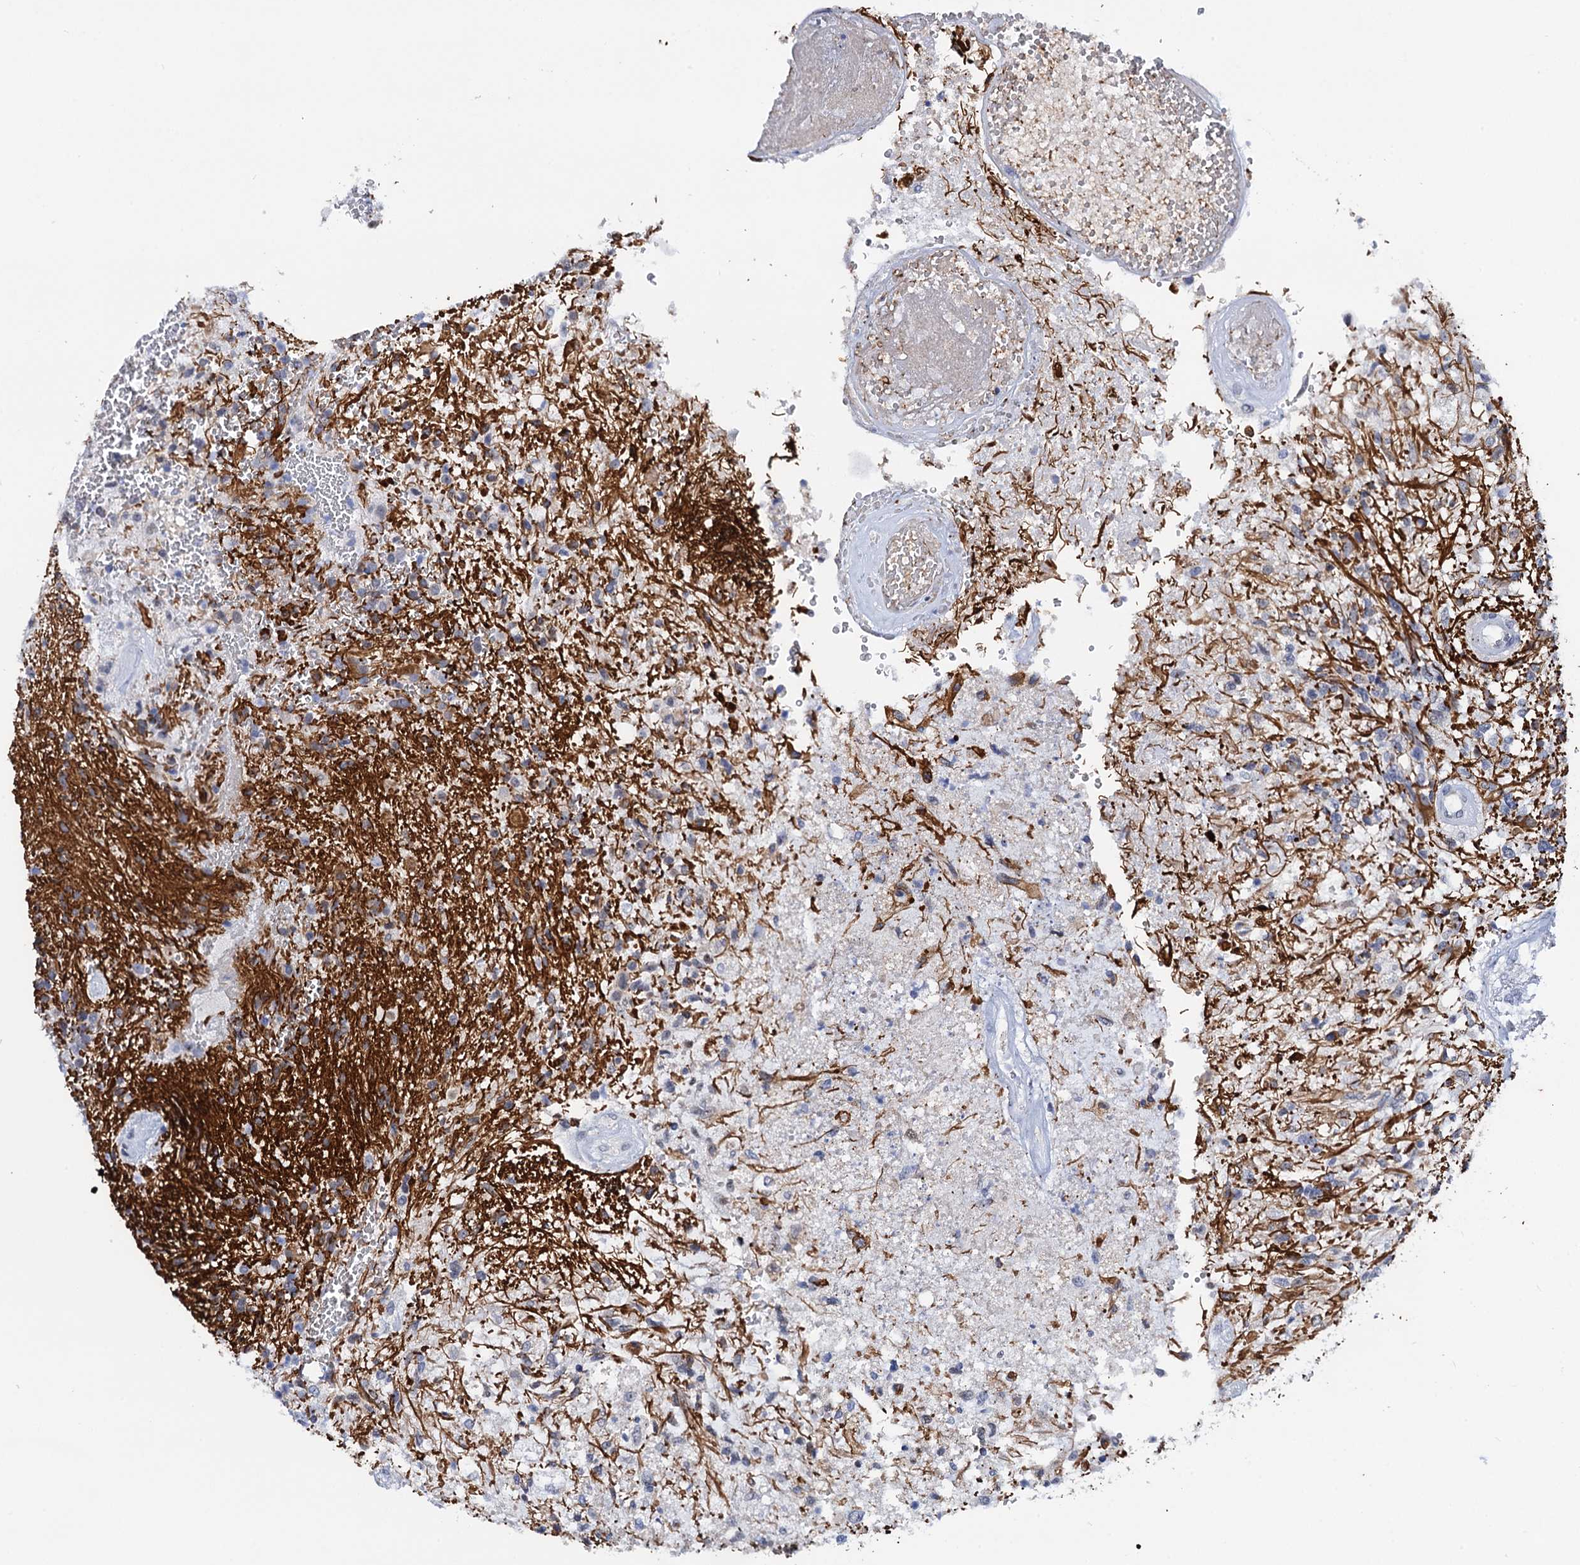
{"staining": {"intensity": "negative", "quantity": "none", "location": "none"}, "tissue": "glioma", "cell_type": "Tumor cells", "image_type": "cancer", "snomed": [{"axis": "morphology", "description": "Glioma, malignant, High grade"}, {"axis": "topography", "description": "Brain"}], "caption": "High power microscopy micrograph of an IHC photomicrograph of malignant glioma (high-grade), revealing no significant expression in tumor cells. (DAB IHC visualized using brightfield microscopy, high magnification).", "gene": "C16orf87", "patient": {"sex": "male", "age": 56}}